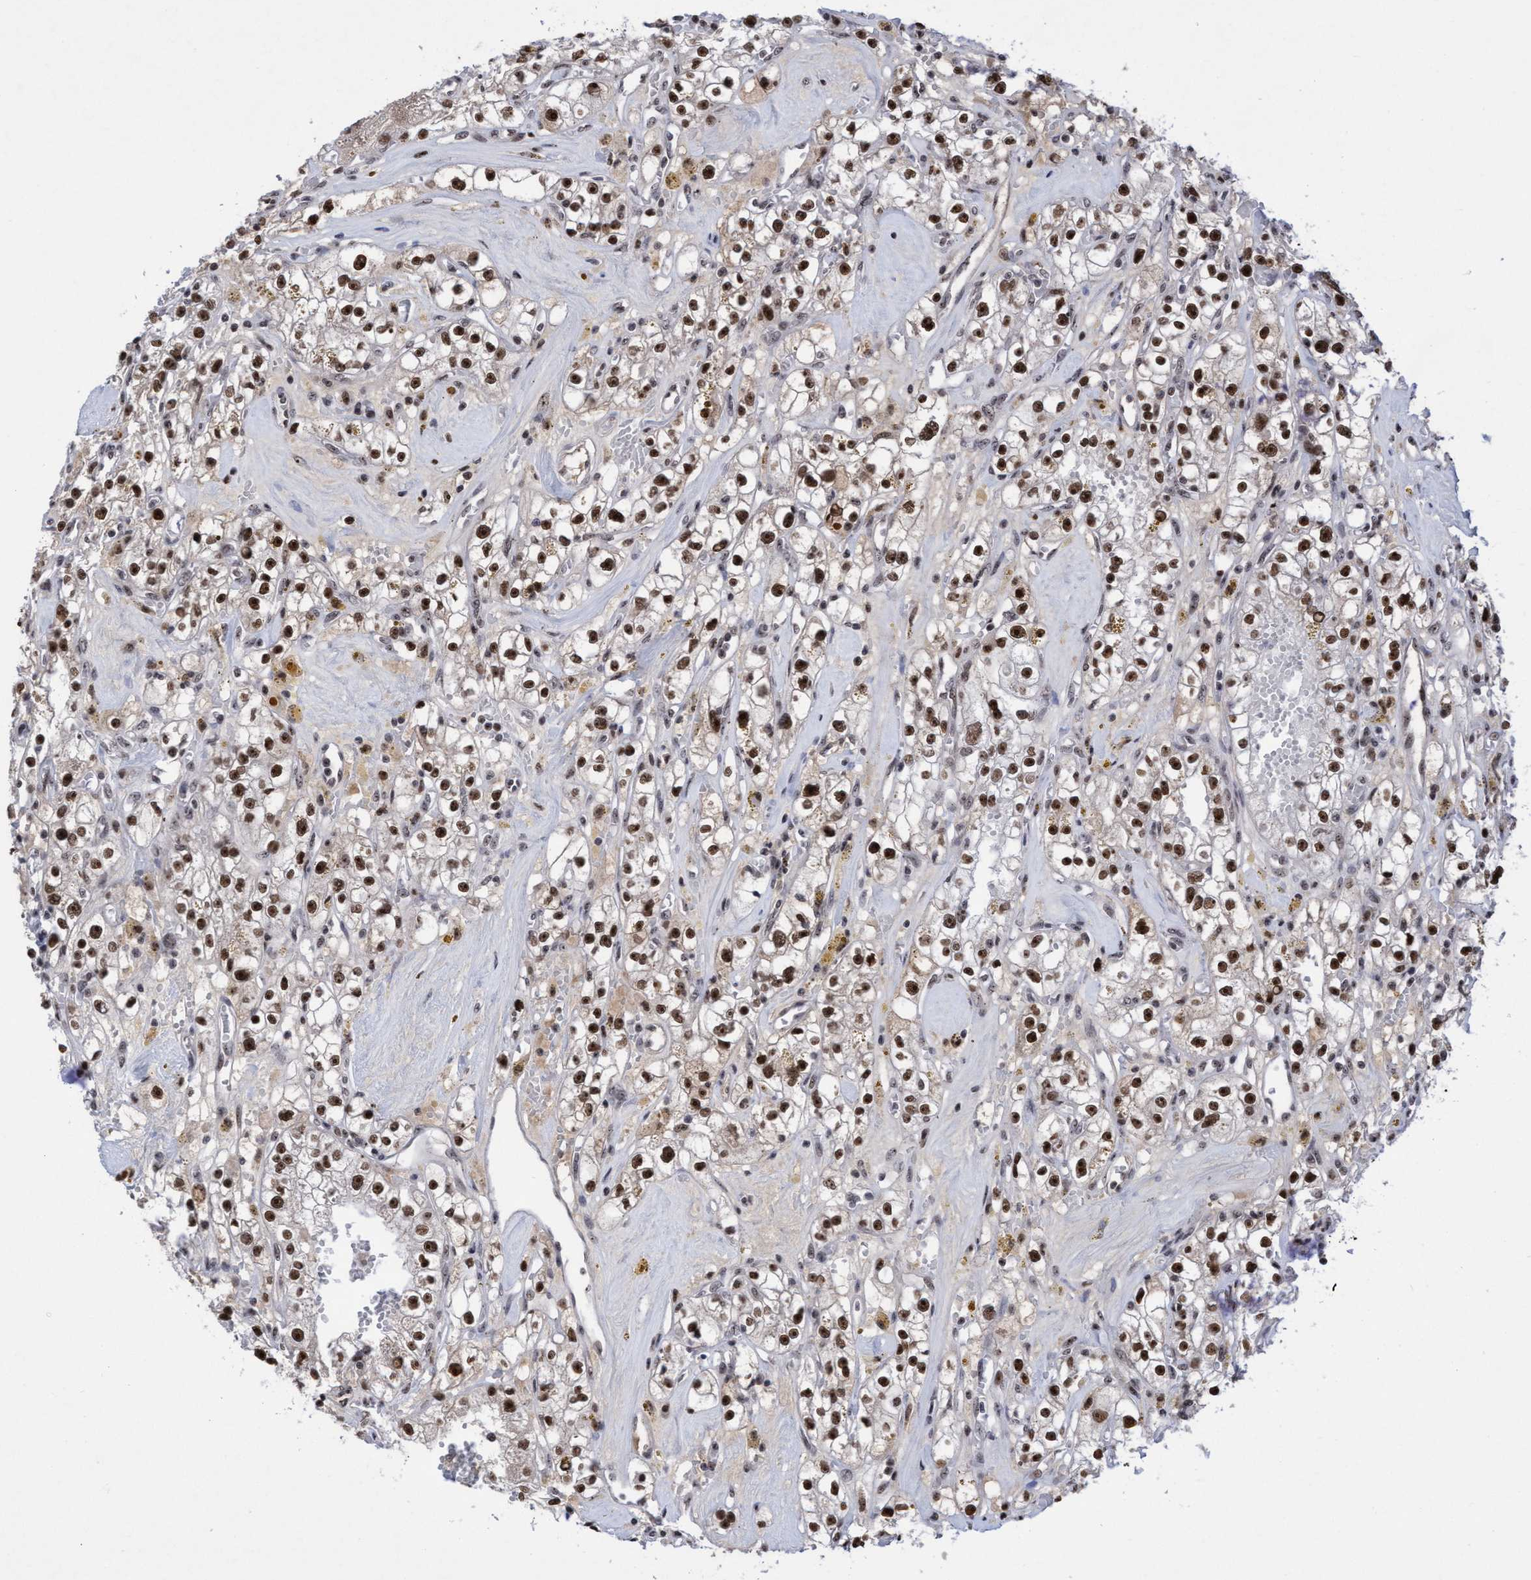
{"staining": {"intensity": "strong", "quantity": ">75%", "location": "nuclear"}, "tissue": "renal cancer", "cell_type": "Tumor cells", "image_type": "cancer", "snomed": [{"axis": "morphology", "description": "Adenocarcinoma, NOS"}, {"axis": "topography", "description": "Kidney"}], "caption": "The photomicrograph demonstrates immunohistochemical staining of renal cancer. There is strong nuclear positivity is present in about >75% of tumor cells. Using DAB (3,3'-diaminobenzidine) (brown) and hematoxylin (blue) stains, captured at high magnification using brightfield microscopy.", "gene": "EFCAB10", "patient": {"sex": "male", "age": 56}}